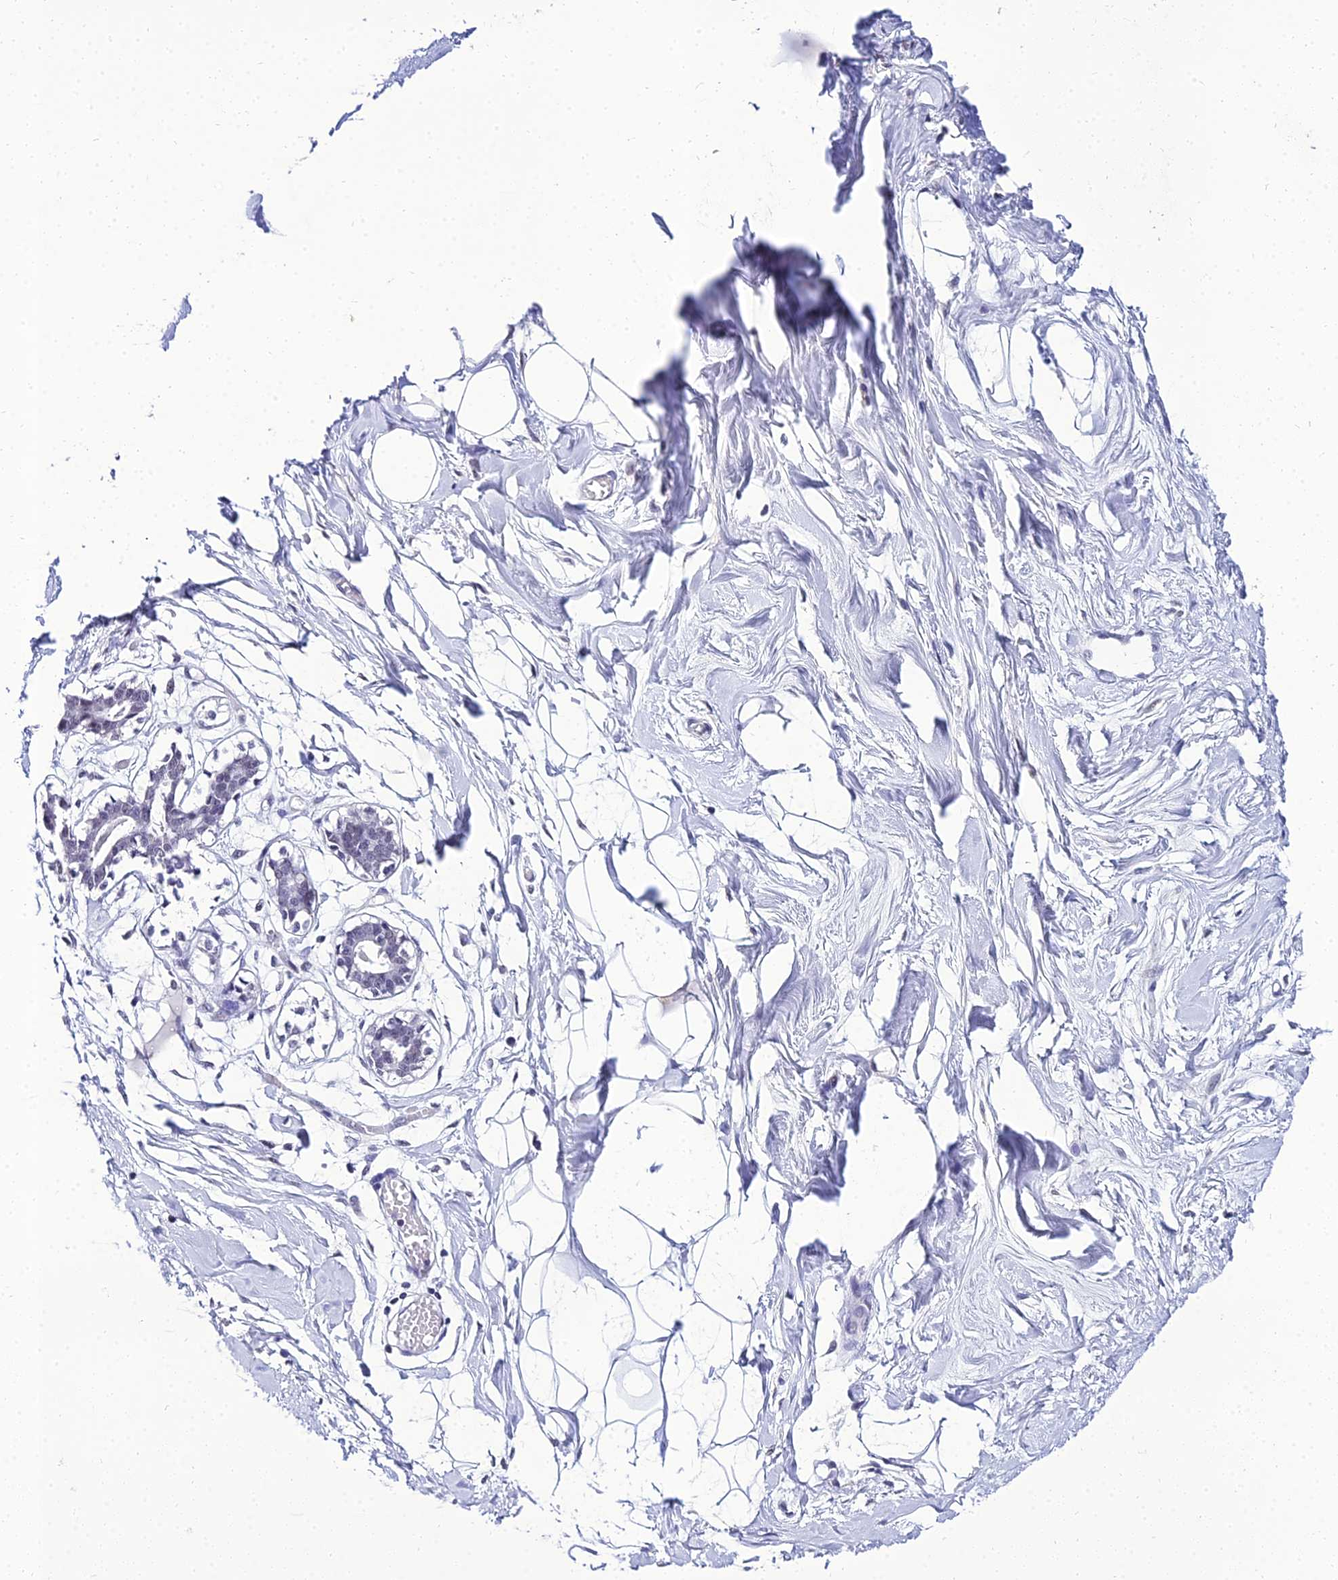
{"staining": {"intensity": "negative", "quantity": "none", "location": "none"}, "tissue": "breast", "cell_type": "Adipocytes", "image_type": "normal", "snomed": [{"axis": "morphology", "description": "Normal tissue, NOS"}, {"axis": "topography", "description": "Breast"}], "caption": "Immunohistochemistry (IHC) photomicrograph of benign breast: breast stained with DAB exhibits no significant protein positivity in adipocytes.", "gene": "PPP4R2", "patient": {"sex": "female", "age": 27}}